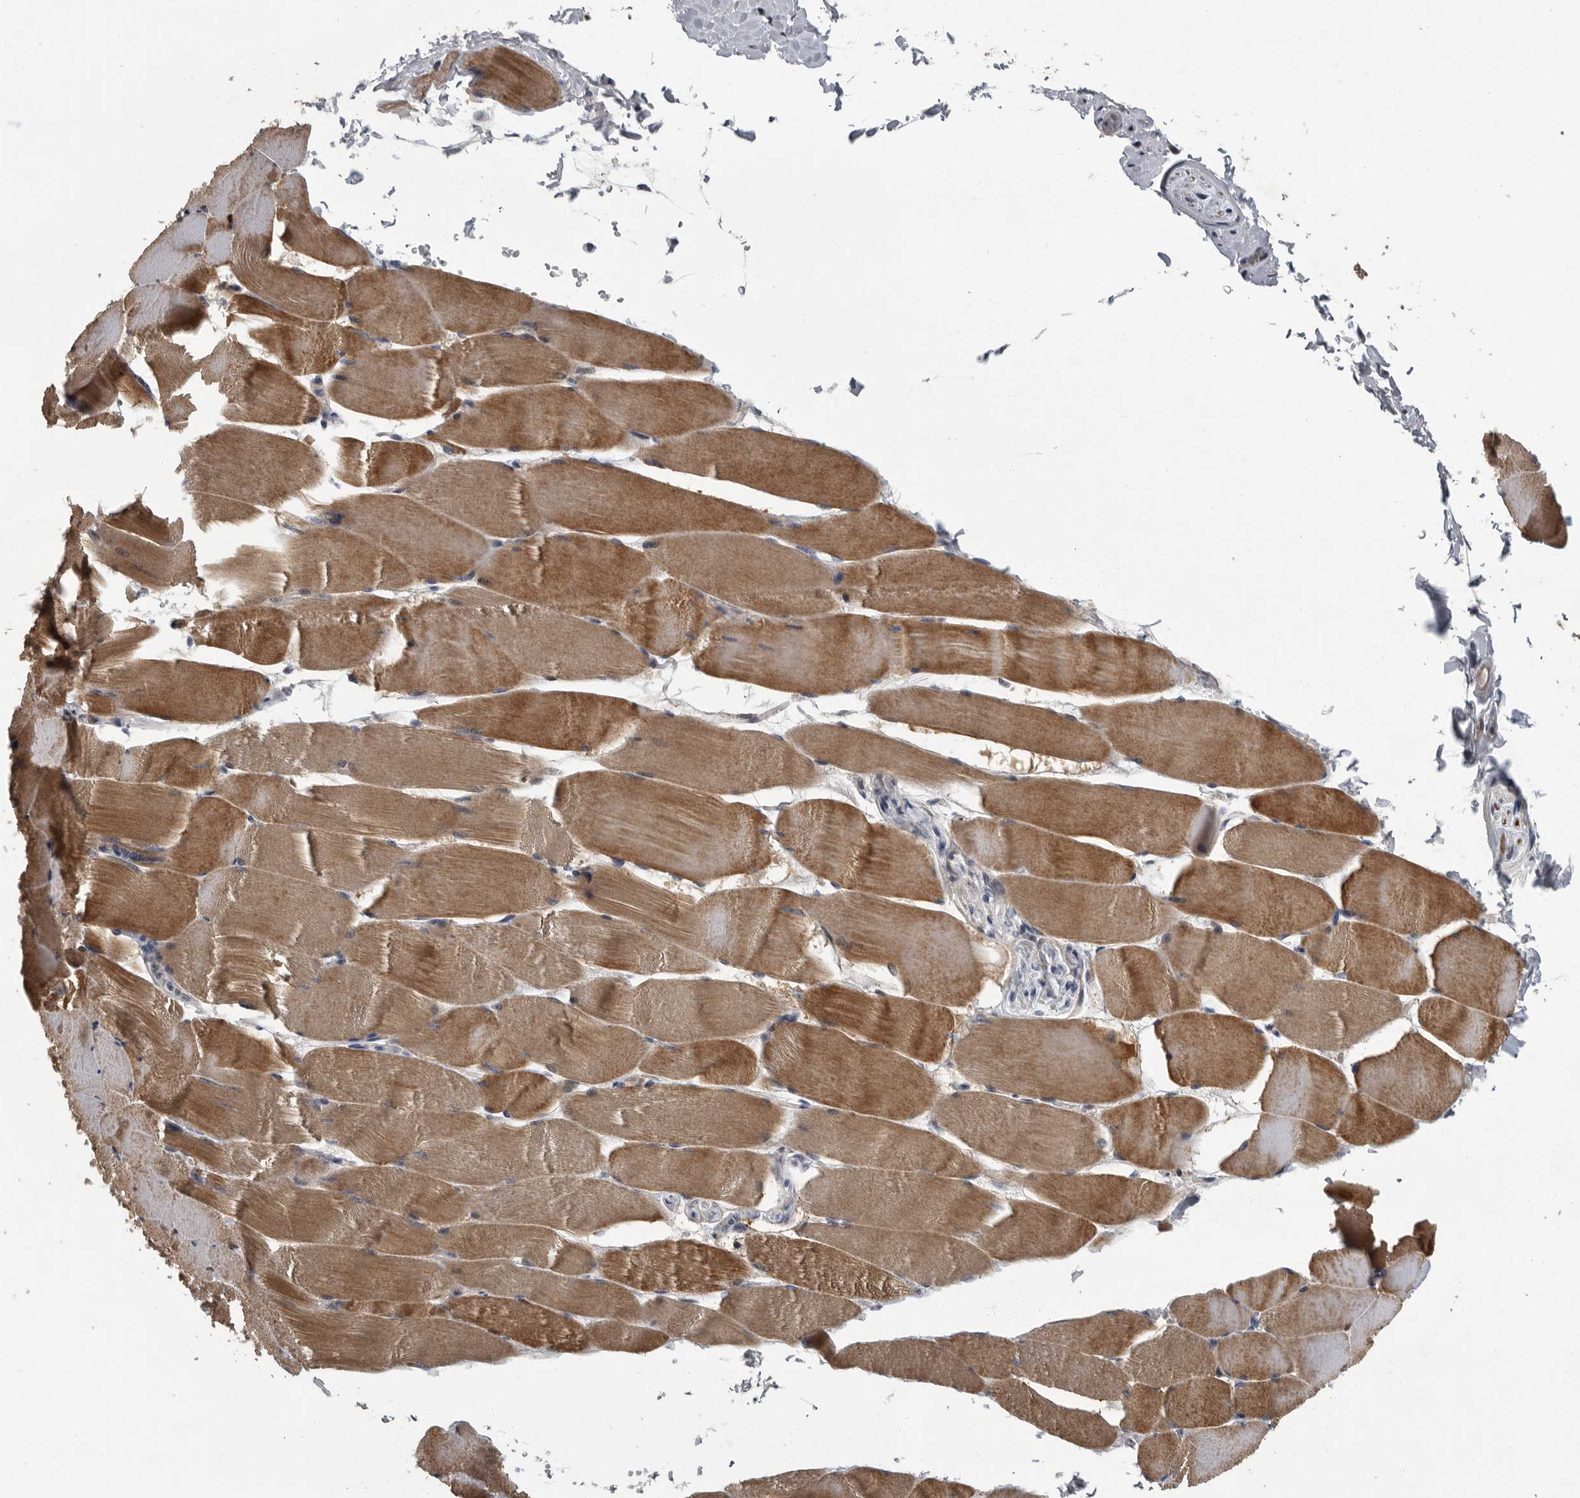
{"staining": {"intensity": "strong", "quantity": "25%-75%", "location": "cytoplasmic/membranous"}, "tissue": "skeletal muscle", "cell_type": "Myocytes", "image_type": "normal", "snomed": [{"axis": "morphology", "description": "Normal tissue, NOS"}, {"axis": "topography", "description": "Skeletal muscle"}], "caption": "Skeletal muscle stained for a protein demonstrates strong cytoplasmic/membranous positivity in myocytes. Immunohistochemistry stains the protein of interest in brown and the nuclei are stained blue.", "gene": "PDE7A", "patient": {"sex": "male", "age": 62}}